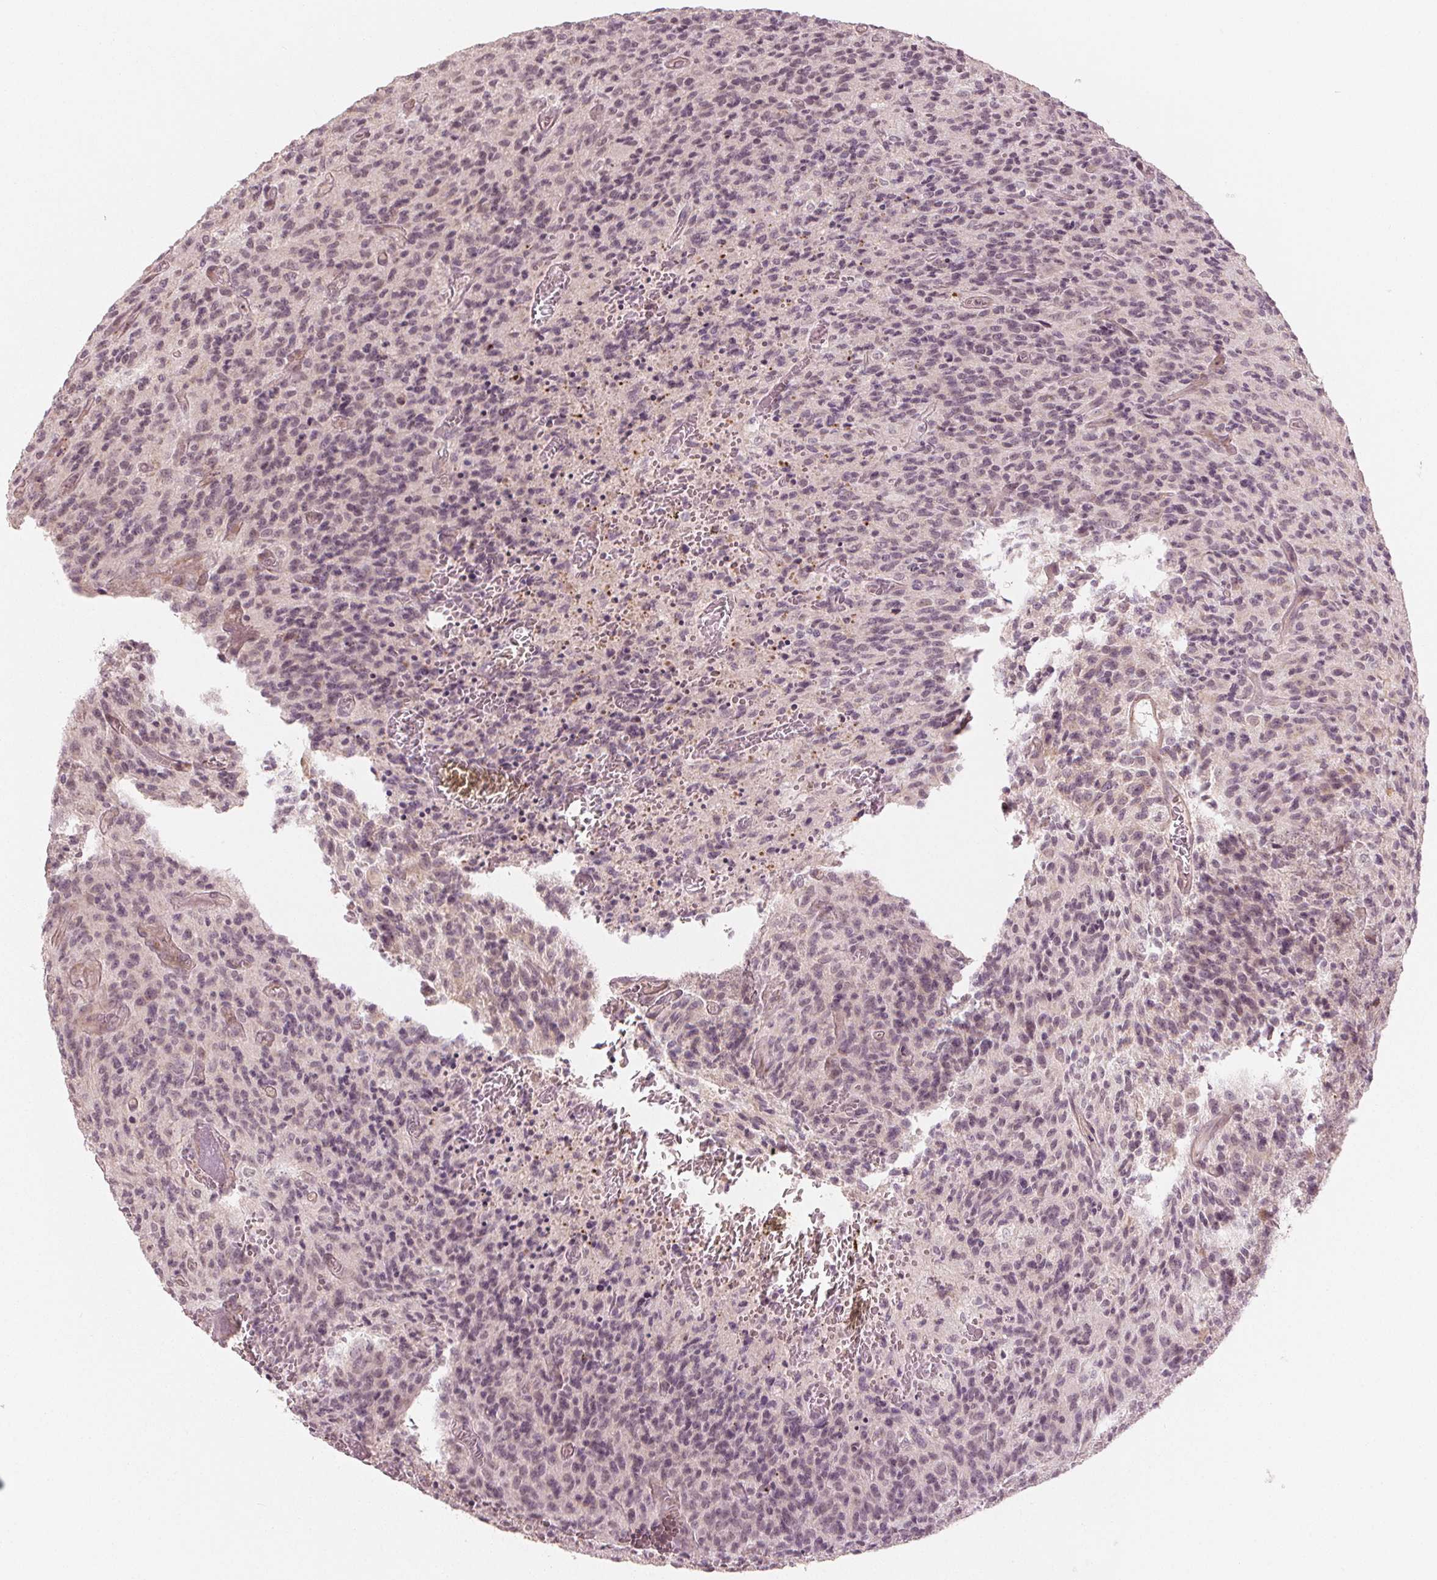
{"staining": {"intensity": "negative", "quantity": "none", "location": "none"}, "tissue": "glioma", "cell_type": "Tumor cells", "image_type": "cancer", "snomed": [{"axis": "morphology", "description": "Glioma, malignant, High grade"}, {"axis": "topography", "description": "Brain"}], "caption": "DAB (3,3'-diaminobenzidine) immunohistochemical staining of human malignant high-grade glioma shows no significant expression in tumor cells.", "gene": "CLBA1", "patient": {"sex": "male", "age": 76}}